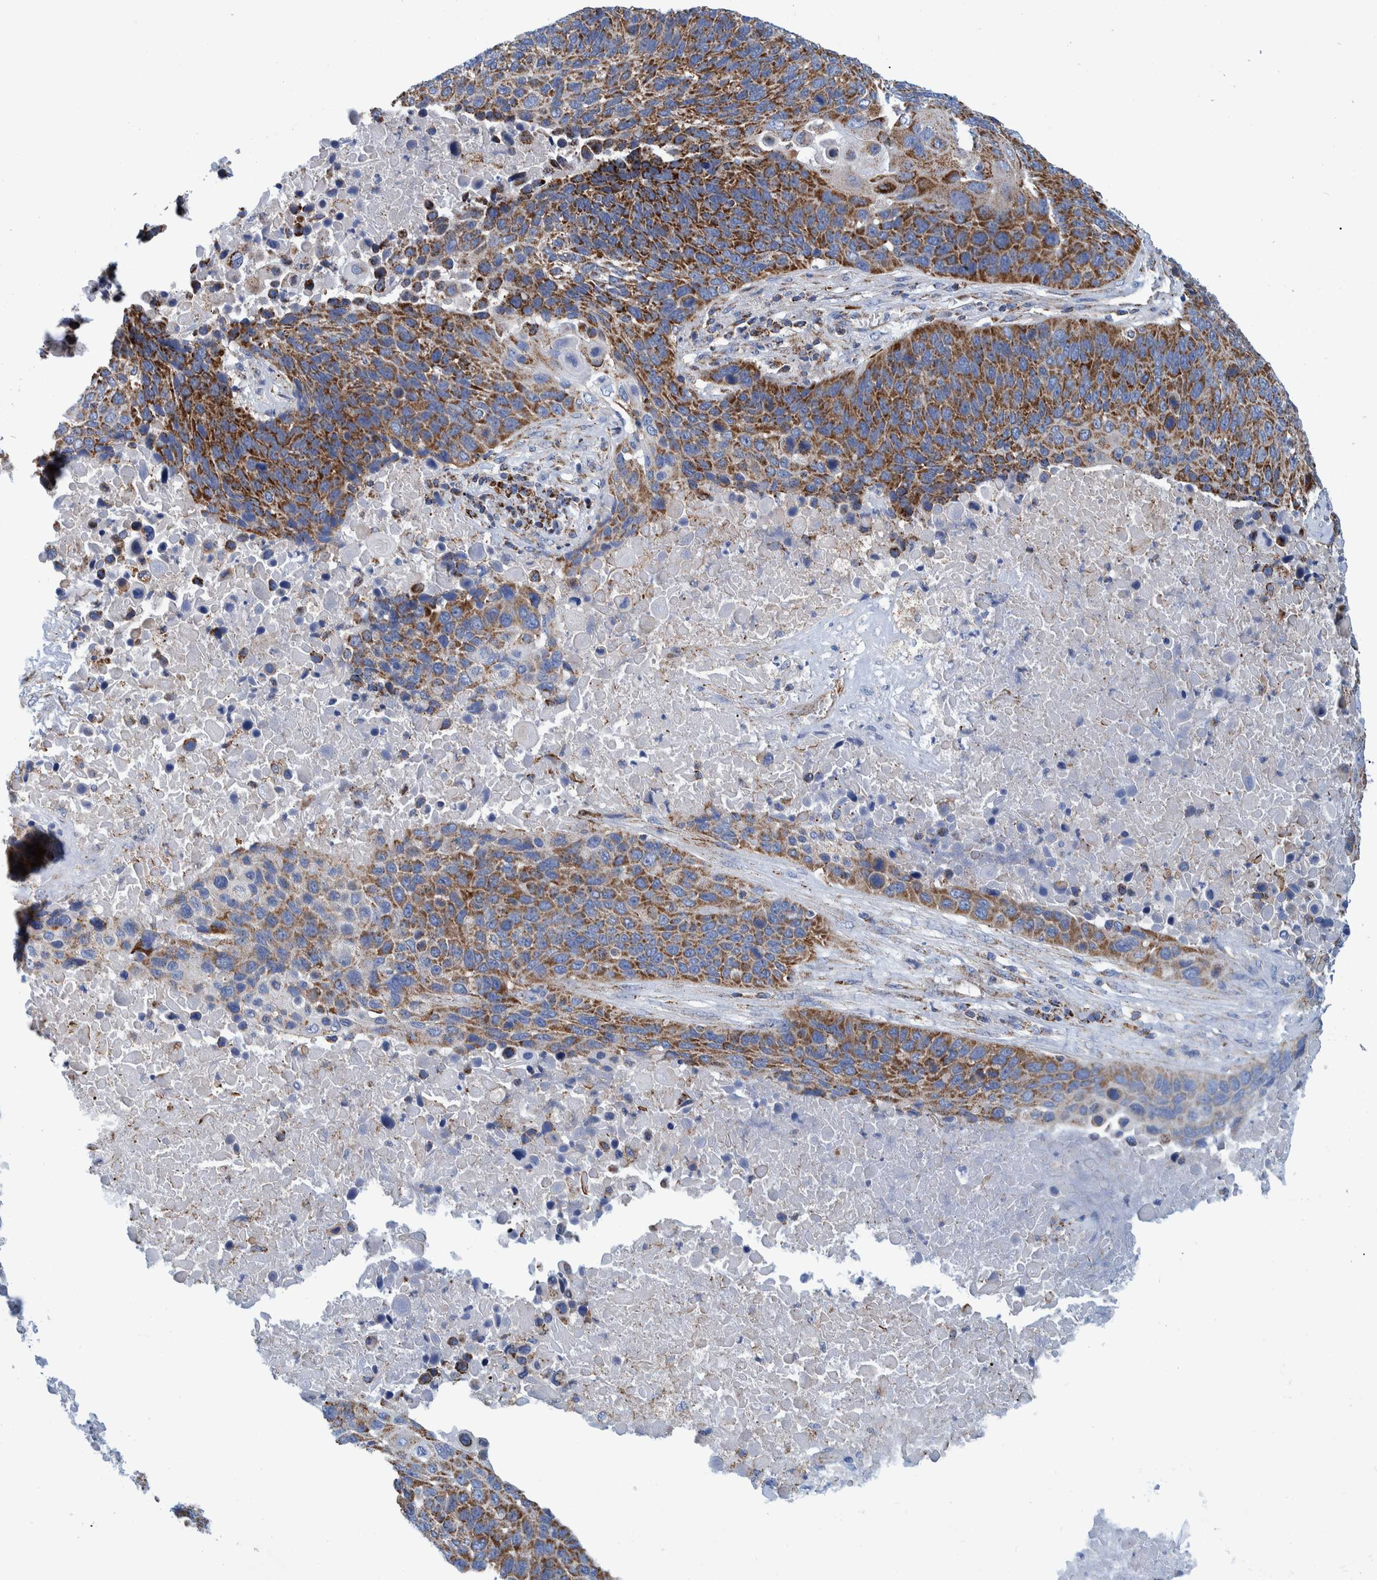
{"staining": {"intensity": "moderate", "quantity": ">75%", "location": "cytoplasmic/membranous"}, "tissue": "lung cancer", "cell_type": "Tumor cells", "image_type": "cancer", "snomed": [{"axis": "morphology", "description": "Squamous cell carcinoma, NOS"}, {"axis": "topography", "description": "Lung"}], "caption": "The micrograph demonstrates a brown stain indicating the presence of a protein in the cytoplasmic/membranous of tumor cells in lung cancer. (DAB (3,3'-diaminobenzidine) IHC with brightfield microscopy, high magnification).", "gene": "BZW2", "patient": {"sex": "male", "age": 66}}